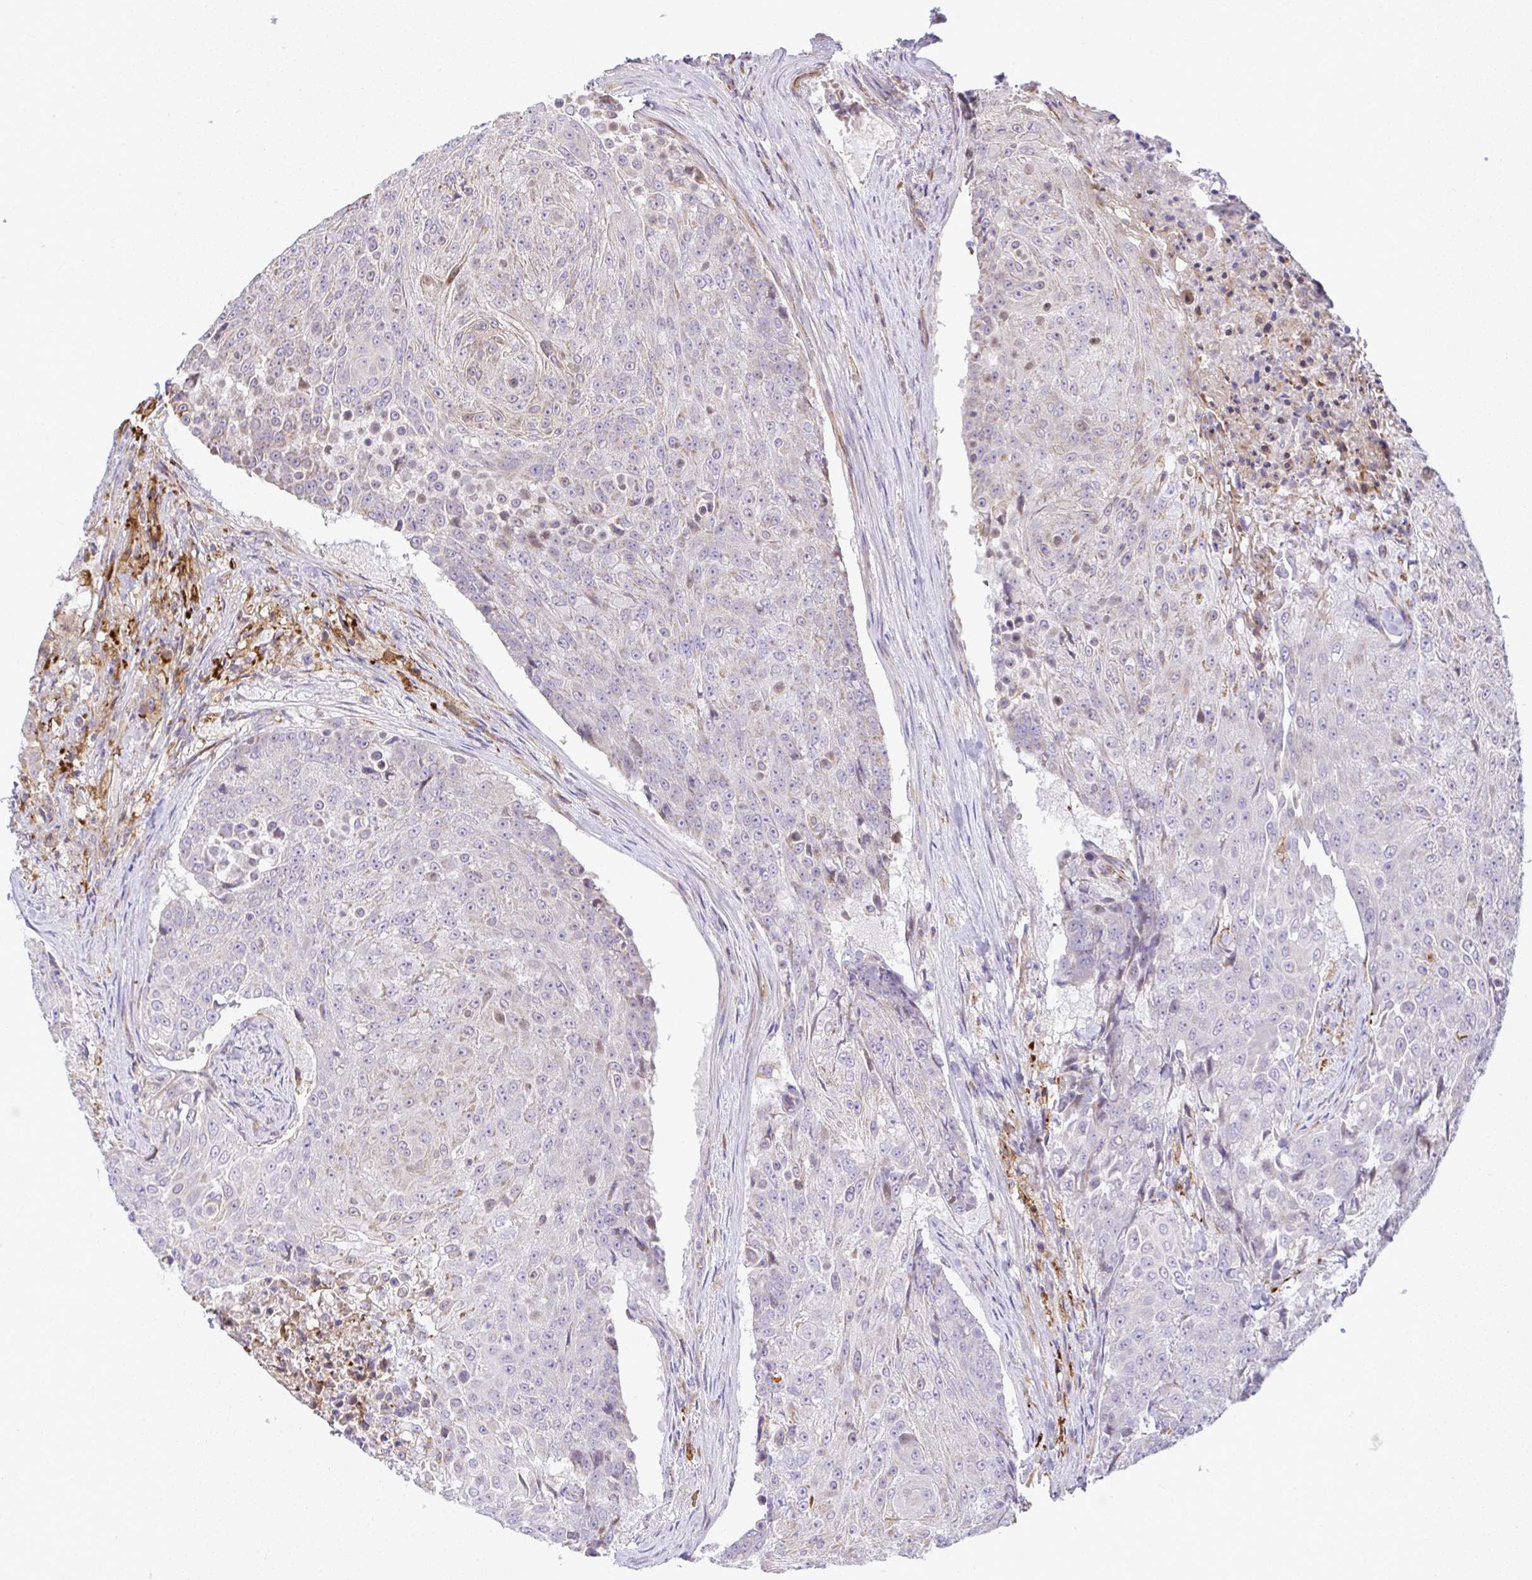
{"staining": {"intensity": "negative", "quantity": "none", "location": "none"}, "tissue": "urothelial cancer", "cell_type": "Tumor cells", "image_type": "cancer", "snomed": [{"axis": "morphology", "description": "Urothelial carcinoma, High grade"}, {"axis": "topography", "description": "Urinary bladder"}], "caption": "Immunohistochemistry of human urothelial cancer demonstrates no positivity in tumor cells.", "gene": "GRID2", "patient": {"sex": "female", "age": 63}}